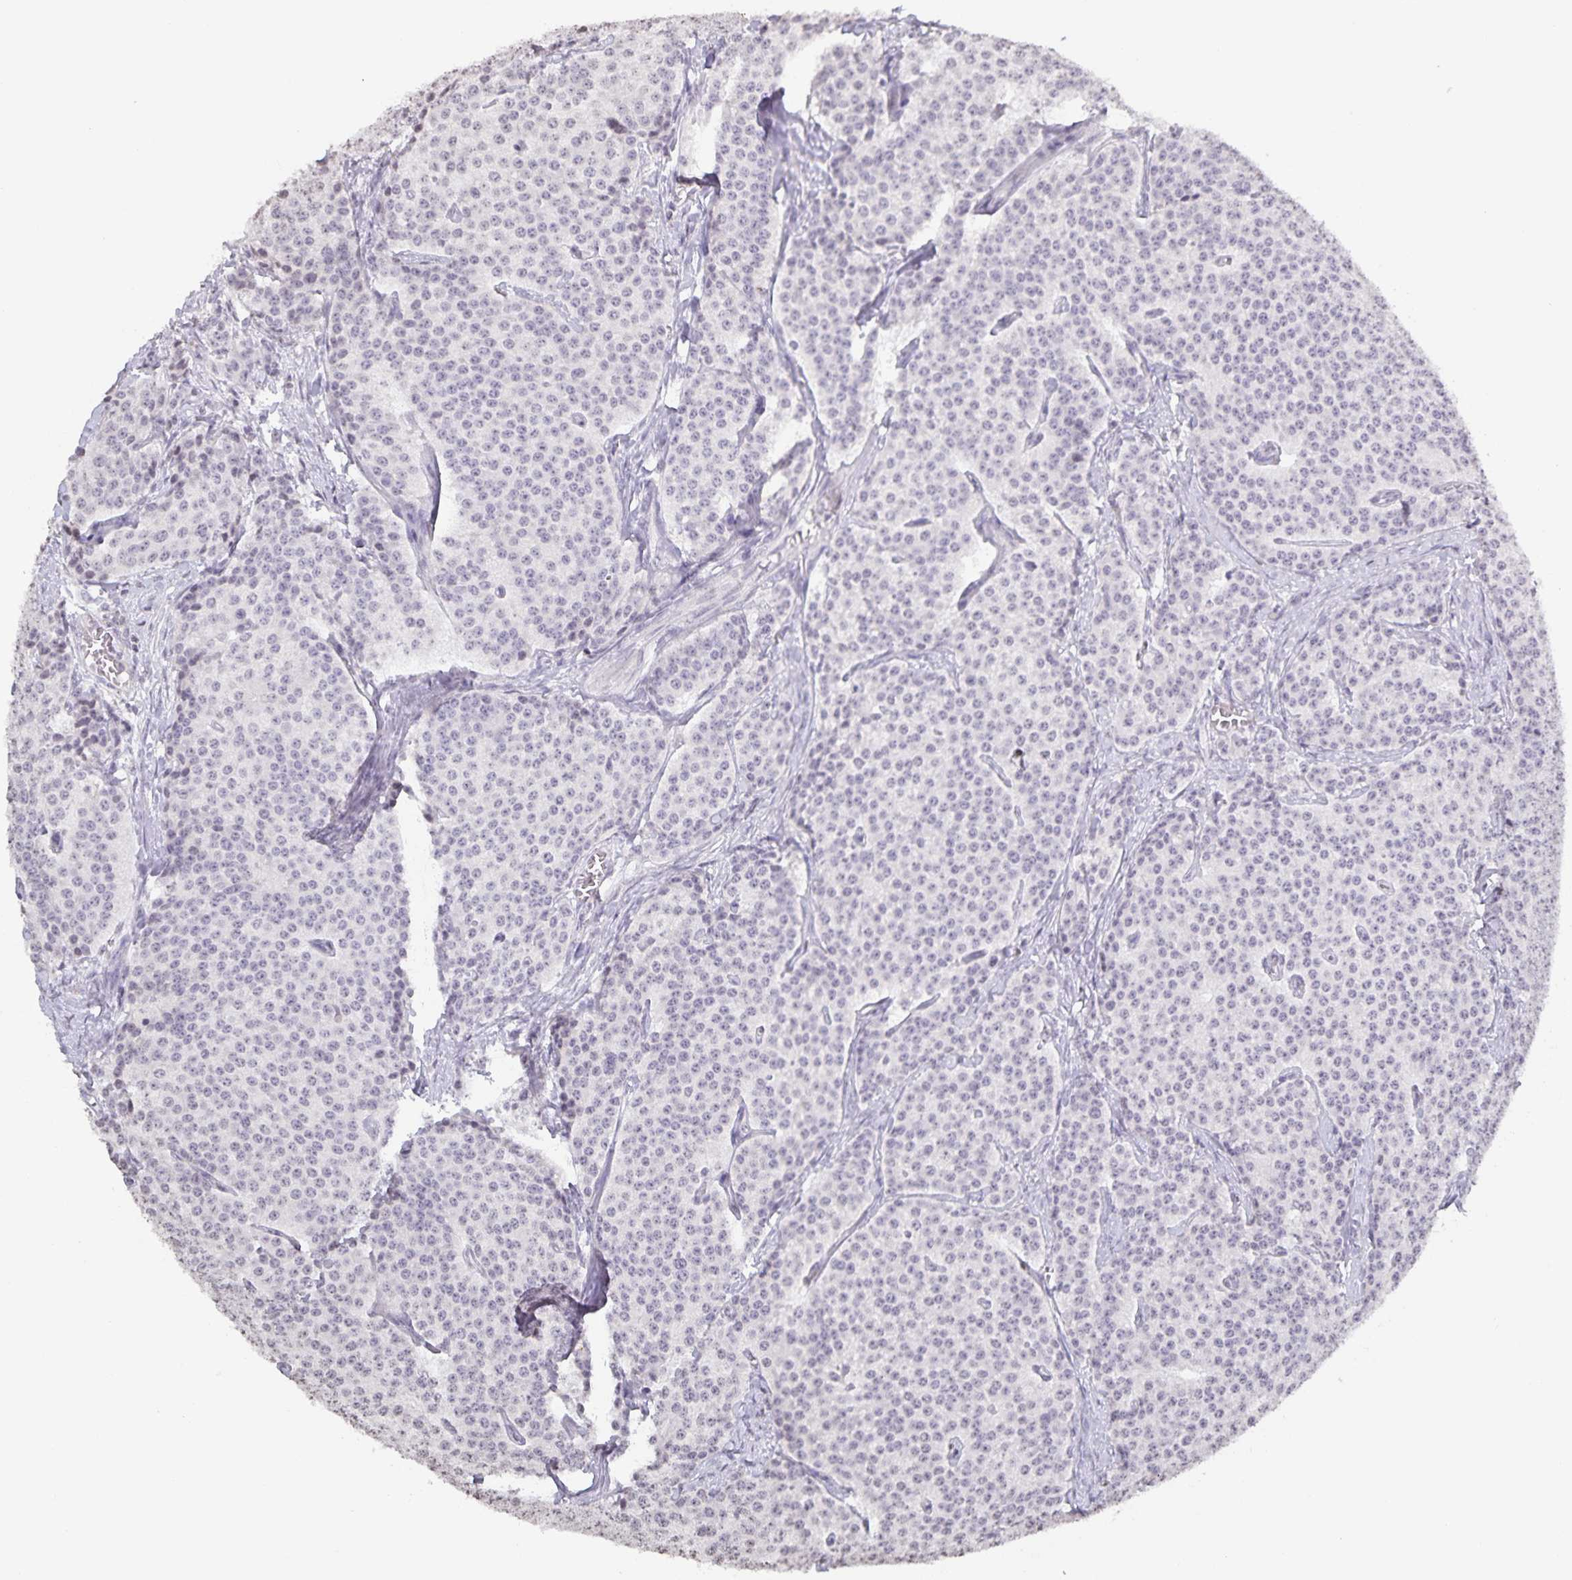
{"staining": {"intensity": "negative", "quantity": "none", "location": "none"}, "tissue": "carcinoid", "cell_type": "Tumor cells", "image_type": "cancer", "snomed": [{"axis": "morphology", "description": "Carcinoid, malignant, NOS"}, {"axis": "topography", "description": "Small intestine"}], "caption": "This is a micrograph of IHC staining of carcinoid, which shows no expression in tumor cells.", "gene": "AQP4", "patient": {"sex": "female", "age": 64}}